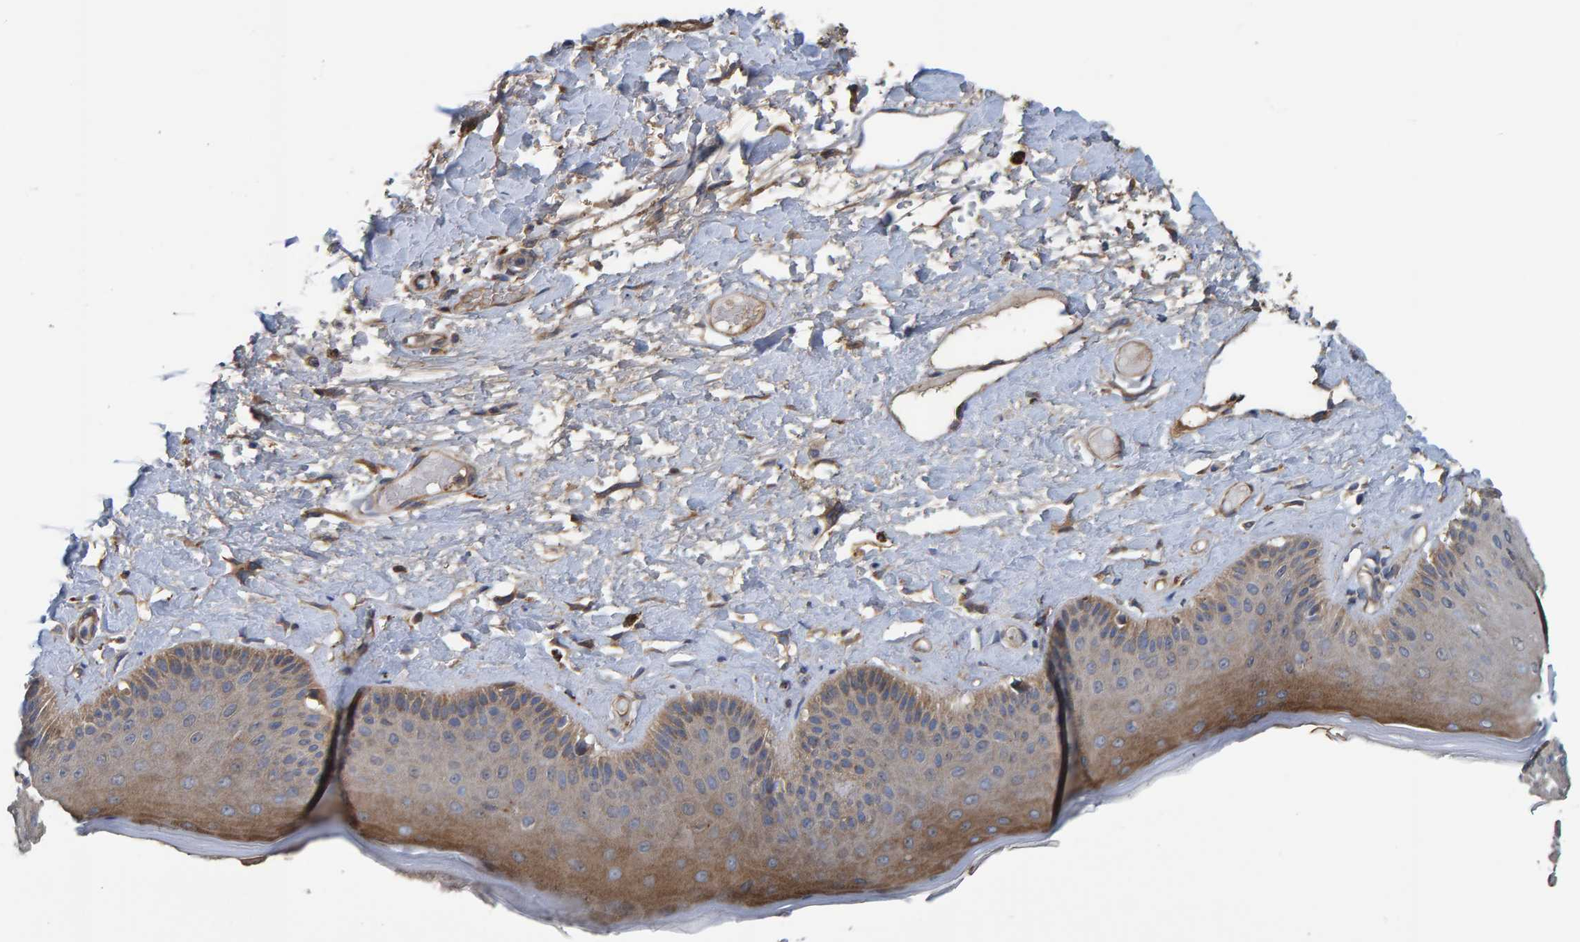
{"staining": {"intensity": "moderate", "quantity": ">75%", "location": "cytoplasmic/membranous"}, "tissue": "skin", "cell_type": "Epidermal cells", "image_type": "normal", "snomed": [{"axis": "morphology", "description": "Normal tissue, NOS"}, {"axis": "topography", "description": "Vulva"}], "caption": "This histopathology image demonstrates unremarkable skin stained with IHC to label a protein in brown. The cytoplasmic/membranous of epidermal cells show moderate positivity for the protein. Nuclei are counter-stained blue.", "gene": "LRSAM1", "patient": {"sex": "female", "age": 73}}